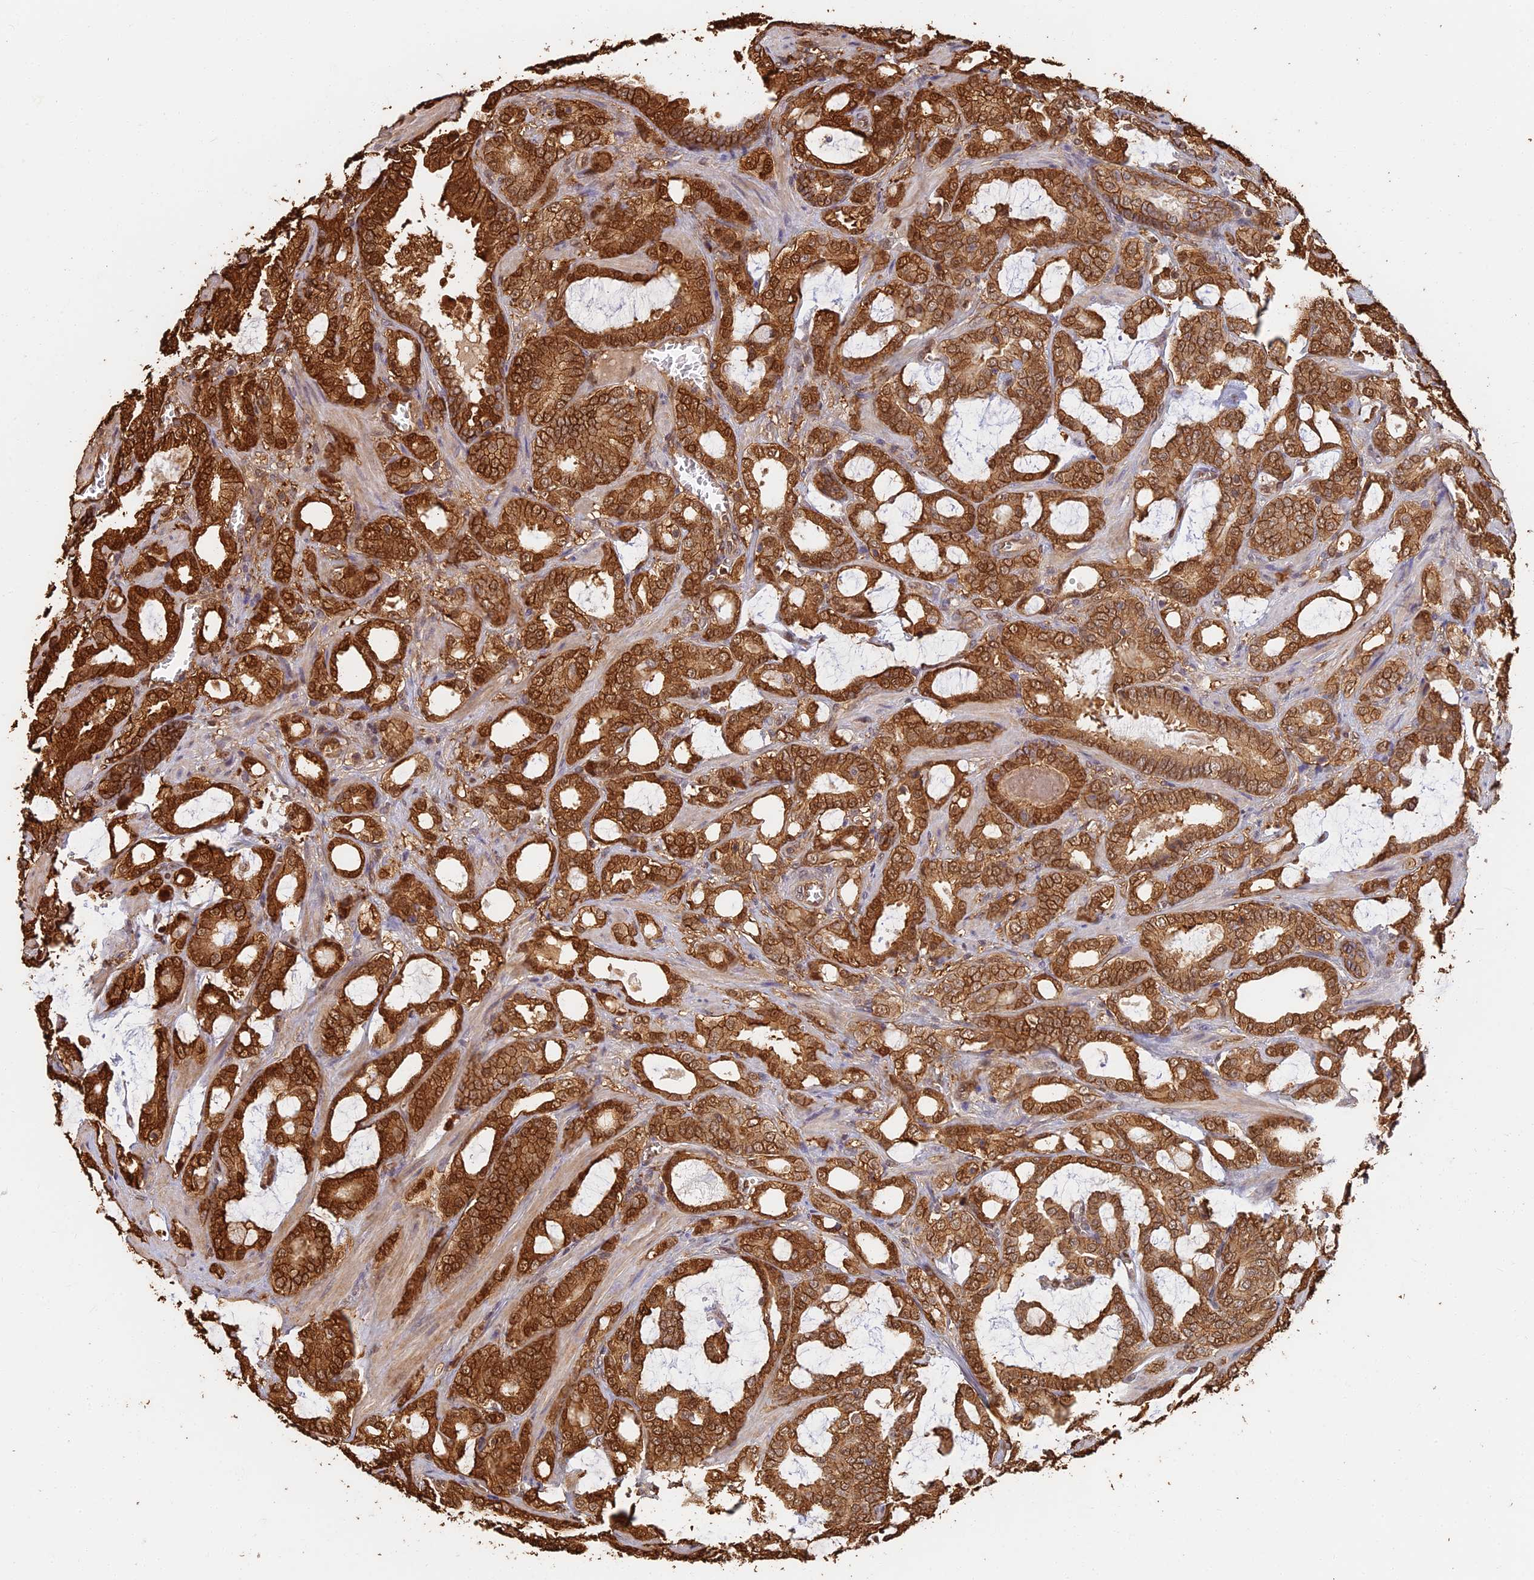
{"staining": {"intensity": "strong", "quantity": ">75%", "location": "cytoplasmic/membranous"}, "tissue": "prostate cancer", "cell_type": "Tumor cells", "image_type": "cancer", "snomed": [{"axis": "morphology", "description": "Adenocarcinoma, High grade"}, {"axis": "topography", "description": "Prostate and seminal vesicle, NOS"}], "caption": "DAB immunohistochemical staining of adenocarcinoma (high-grade) (prostate) shows strong cytoplasmic/membranous protein staining in about >75% of tumor cells. Using DAB (brown) and hematoxylin (blue) stains, captured at high magnification using brightfield microscopy.", "gene": "LRRN3", "patient": {"sex": "male", "age": 67}}